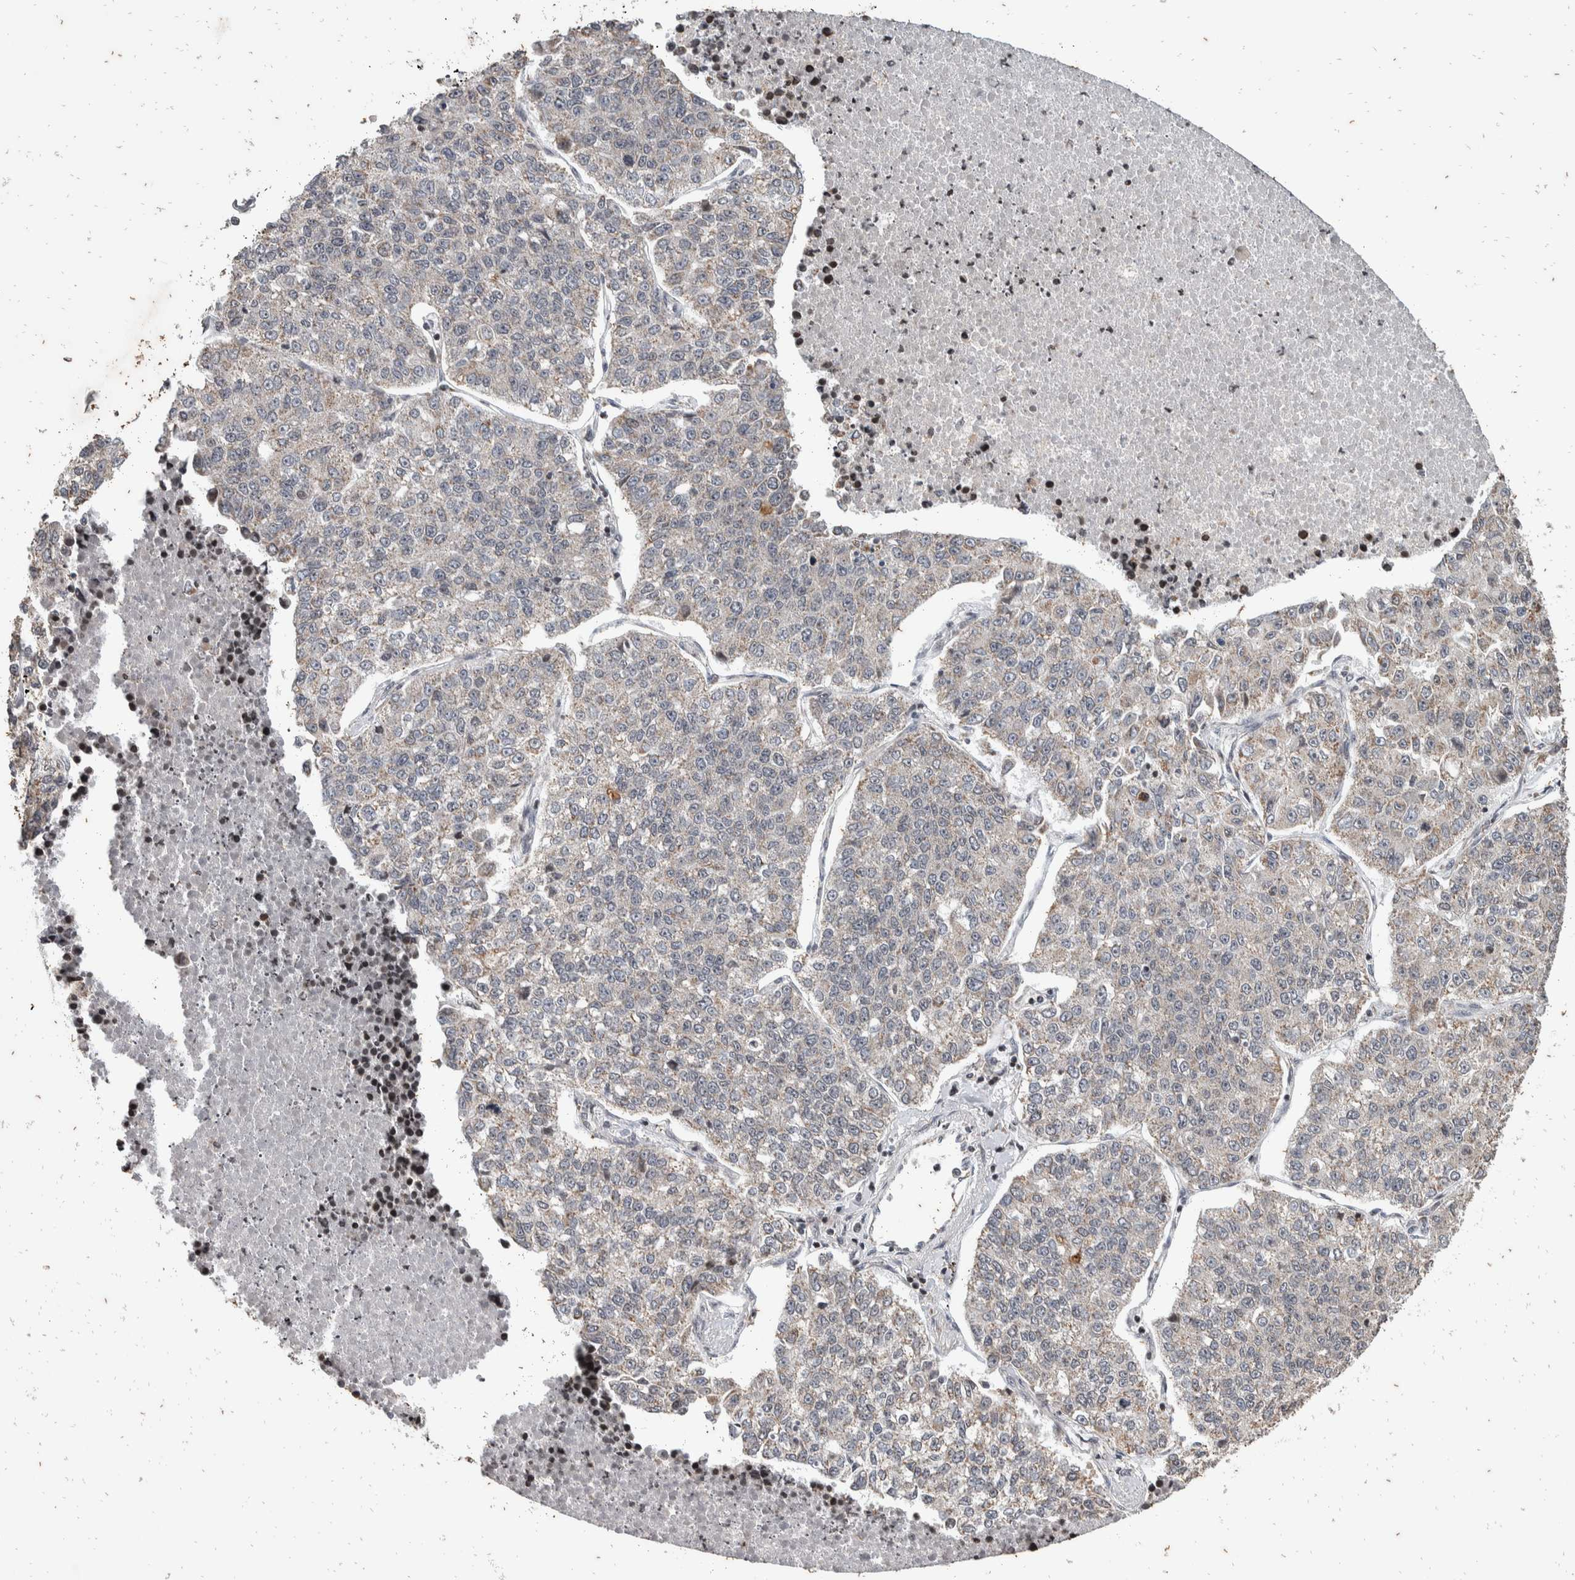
{"staining": {"intensity": "weak", "quantity": "<25%", "location": "cytoplasmic/membranous"}, "tissue": "lung cancer", "cell_type": "Tumor cells", "image_type": "cancer", "snomed": [{"axis": "morphology", "description": "Adenocarcinoma, NOS"}, {"axis": "topography", "description": "Lung"}], "caption": "DAB (3,3'-diaminobenzidine) immunohistochemical staining of human lung cancer (adenocarcinoma) shows no significant expression in tumor cells.", "gene": "ATXN7L1", "patient": {"sex": "male", "age": 49}}